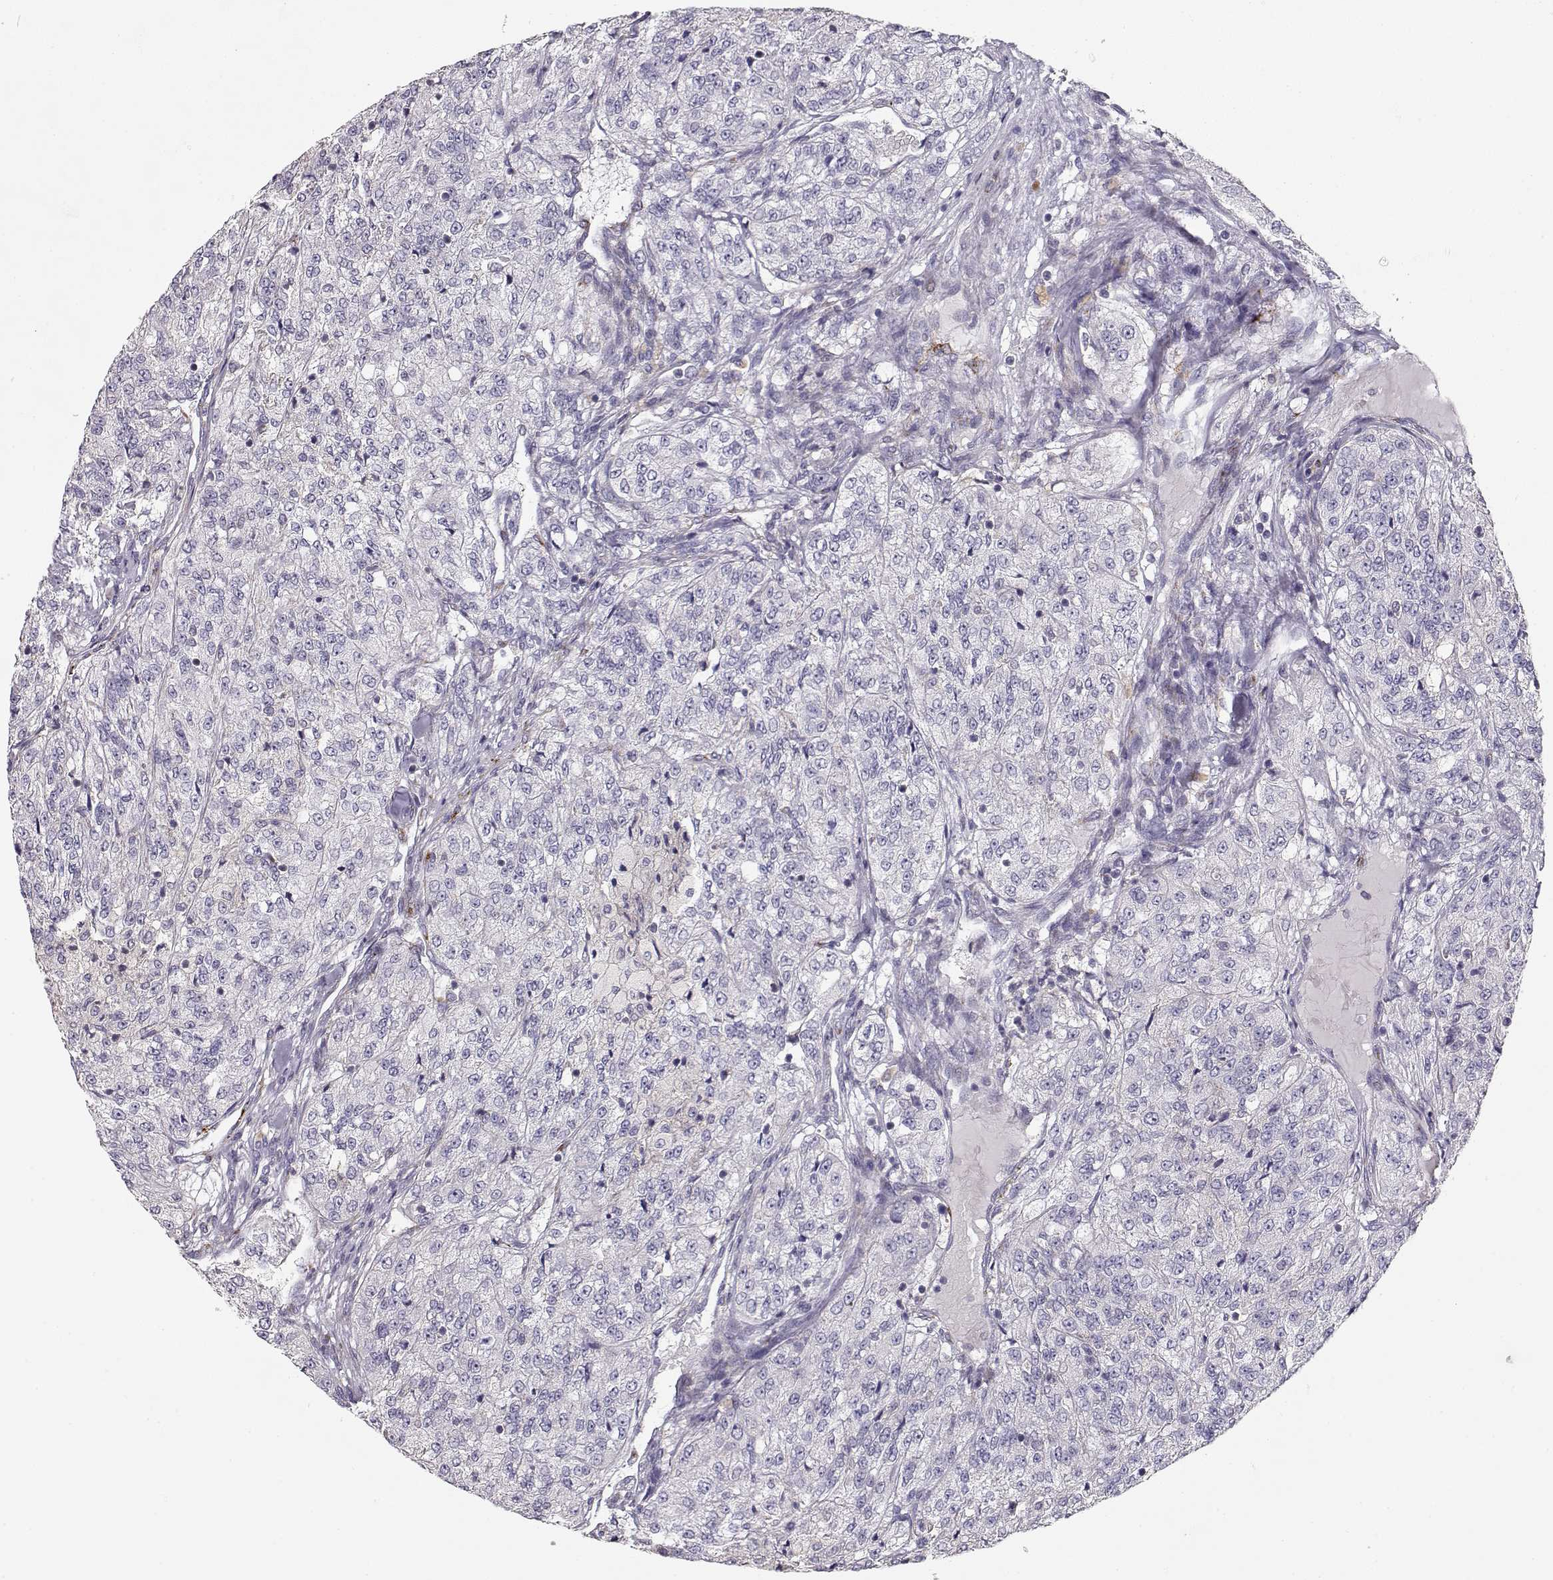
{"staining": {"intensity": "negative", "quantity": "none", "location": "none"}, "tissue": "renal cancer", "cell_type": "Tumor cells", "image_type": "cancer", "snomed": [{"axis": "morphology", "description": "Adenocarcinoma, NOS"}, {"axis": "topography", "description": "Kidney"}], "caption": "Tumor cells are negative for brown protein staining in renal cancer (adenocarcinoma).", "gene": "VAV1", "patient": {"sex": "female", "age": 63}}